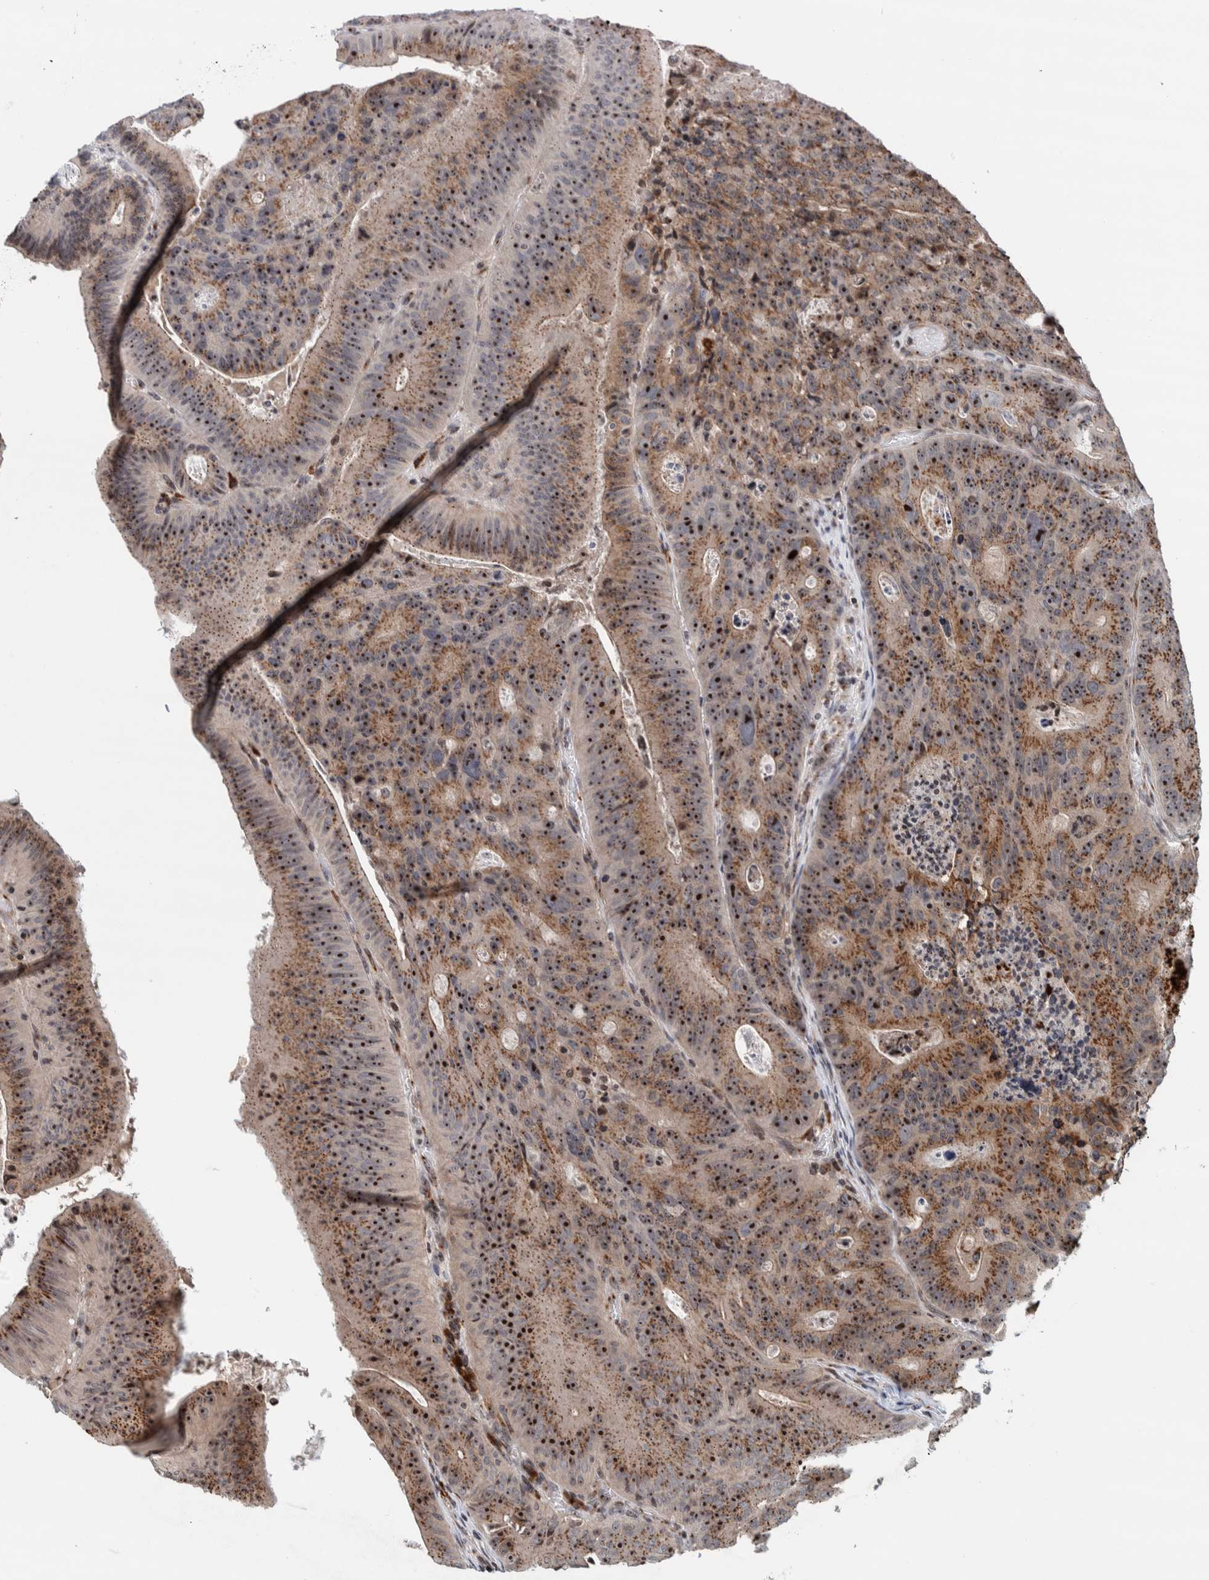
{"staining": {"intensity": "moderate", "quantity": ">75%", "location": "cytoplasmic/membranous,nuclear"}, "tissue": "colorectal cancer", "cell_type": "Tumor cells", "image_type": "cancer", "snomed": [{"axis": "morphology", "description": "Adenocarcinoma, NOS"}, {"axis": "topography", "description": "Colon"}], "caption": "Immunohistochemistry (DAB) staining of human colorectal cancer (adenocarcinoma) demonstrates moderate cytoplasmic/membranous and nuclear protein expression in approximately >75% of tumor cells.", "gene": "CCDC182", "patient": {"sex": "male", "age": 87}}